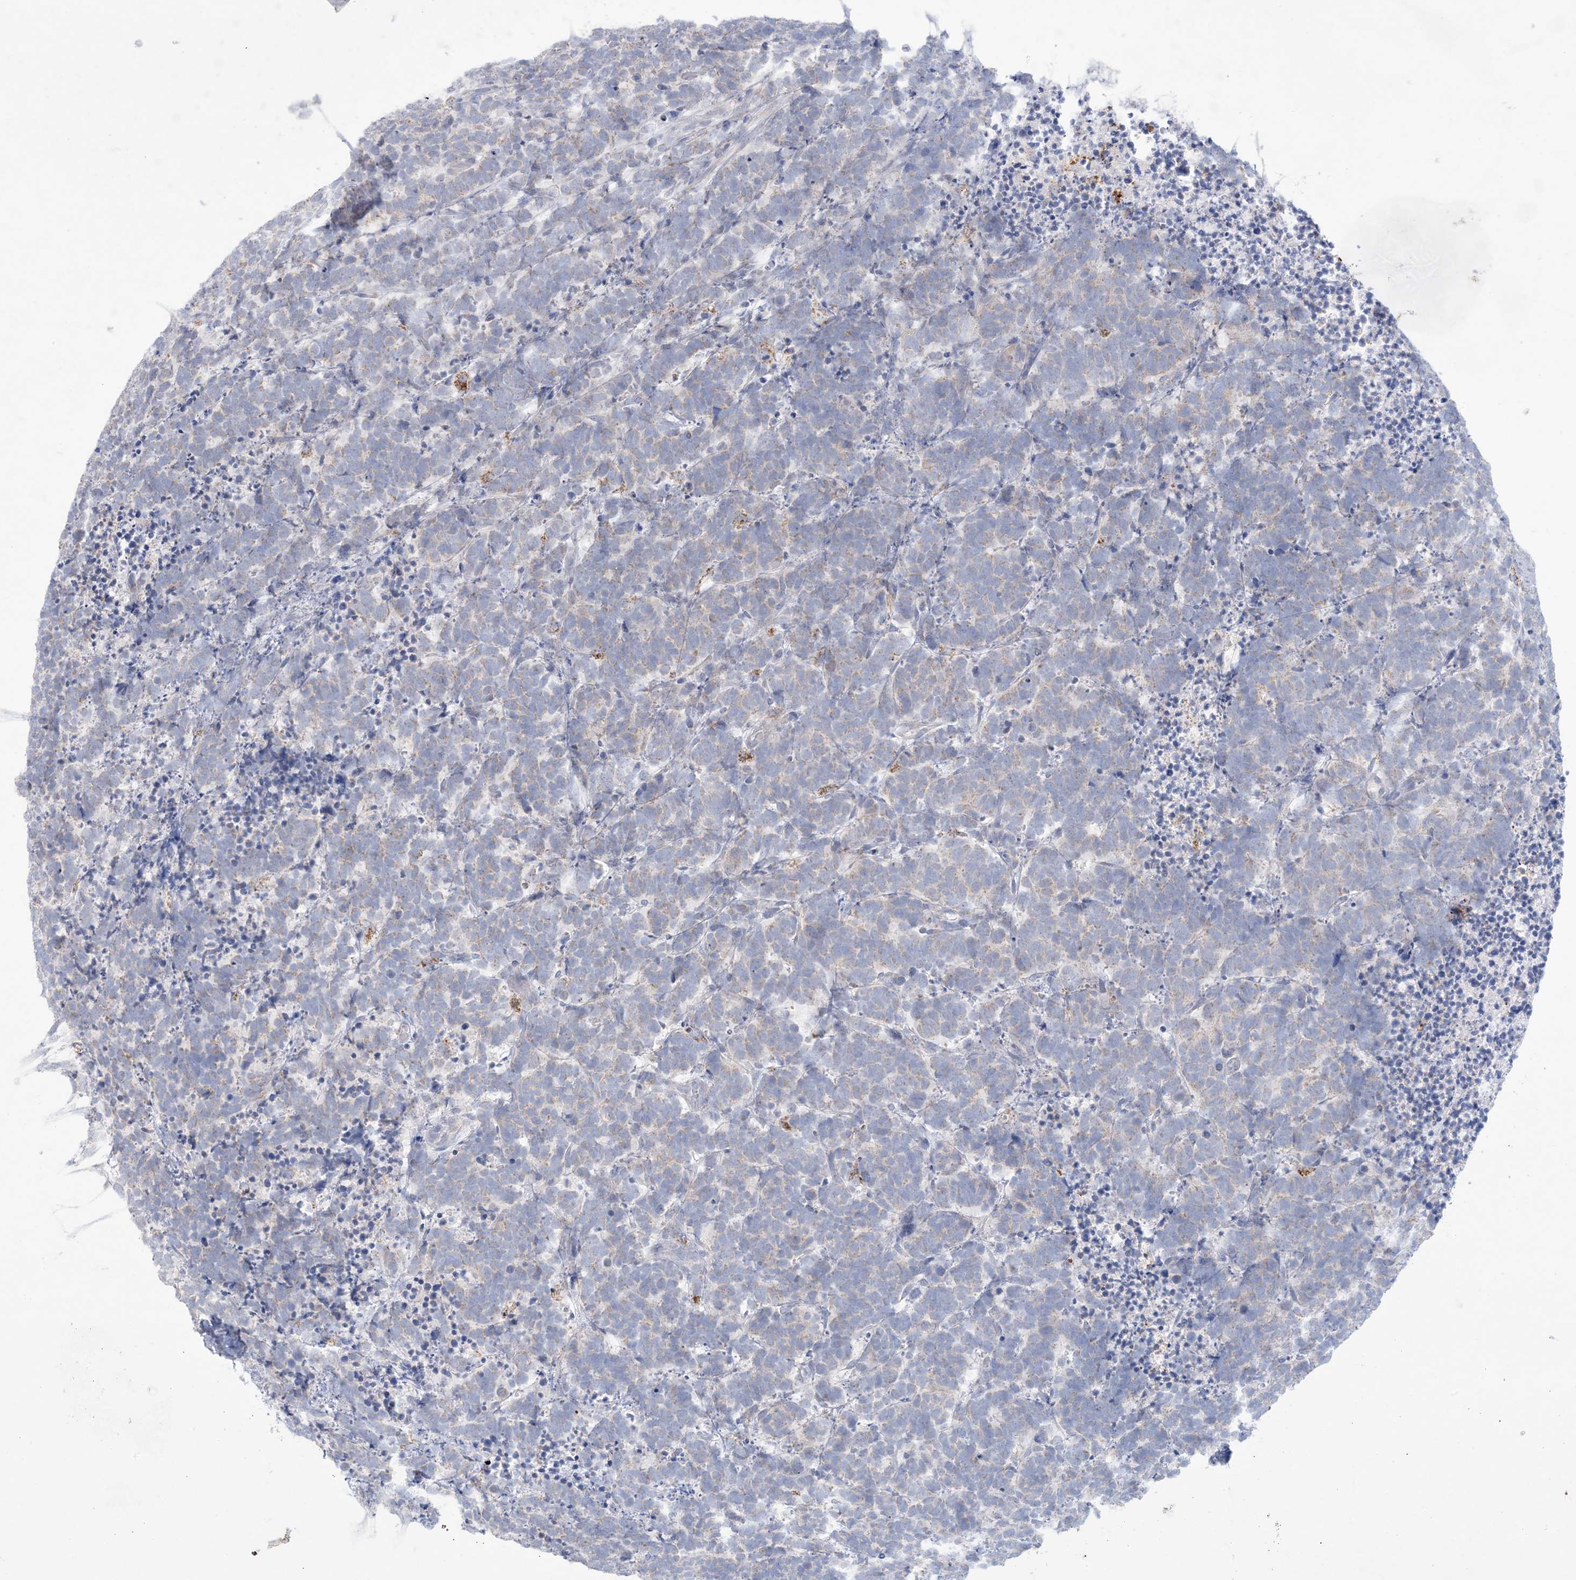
{"staining": {"intensity": "weak", "quantity": "<25%", "location": "cytoplasmic/membranous"}, "tissue": "carcinoid", "cell_type": "Tumor cells", "image_type": "cancer", "snomed": [{"axis": "morphology", "description": "Carcinoma, NOS"}, {"axis": "morphology", "description": "Carcinoid, malignant, NOS"}, {"axis": "topography", "description": "Urinary bladder"}], "caption": "Immunohistochemistry (IHC) of carcinoma exhibits no expression in tumor cells.", "gene": "KCTD6", "patient": {"sex": "male", "age": 57}}